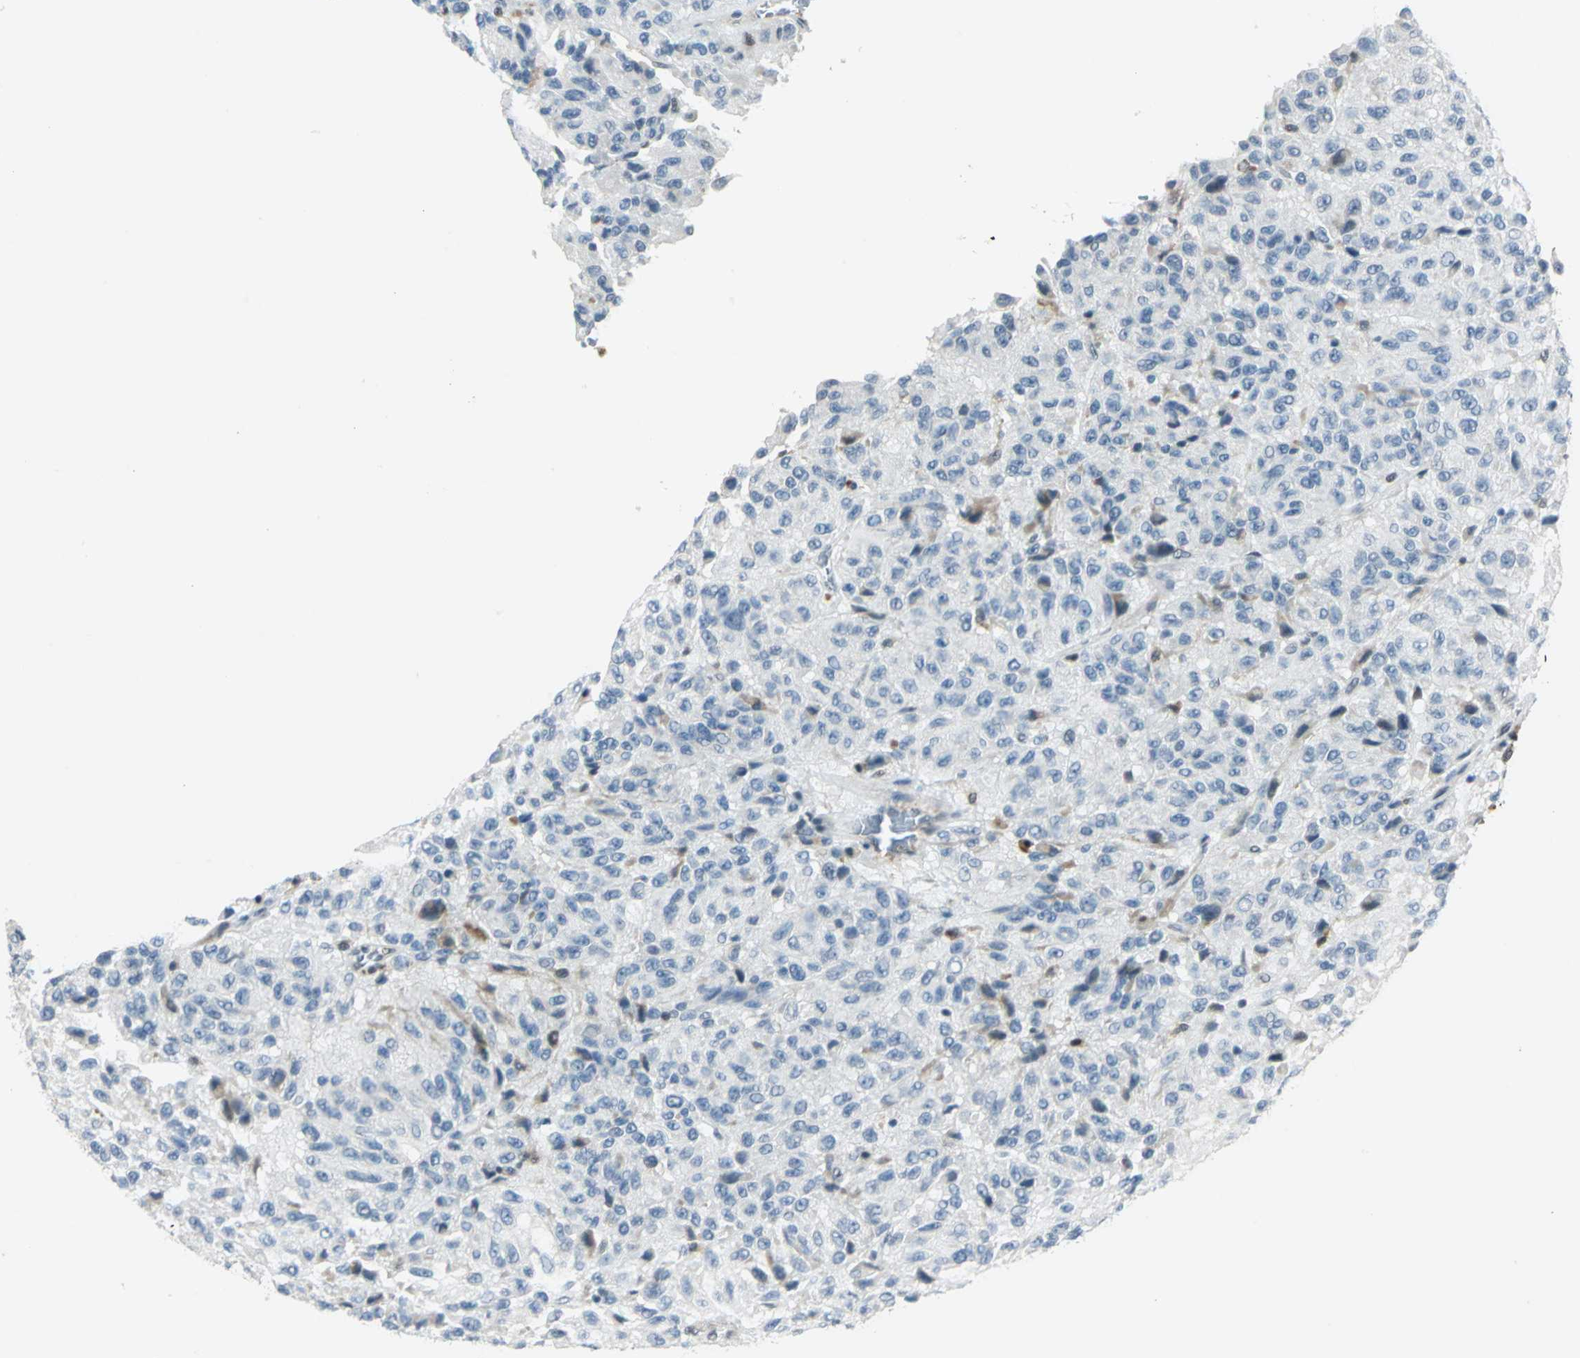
{"staining": {"intensity": "negative", "quantity": "none", "location": "none"}, "tissue": "melanoma", "cell_type": "Tumor cells", "image_type": "cancer", "snomed": [{"axis": "morphology", "description": "Malignant melanoma, Metastatic site"}, {"axis": "topography", "description": "Lung"}], "caption": "This image is of malignant melanoma (metastatic site) stained with IHC to label a protein in brown with the nuclei are counter-stained blue. There is no expression in tumor cells.", "gene": "MTMR10", "patient": {"sex": "male", "age": 64}}